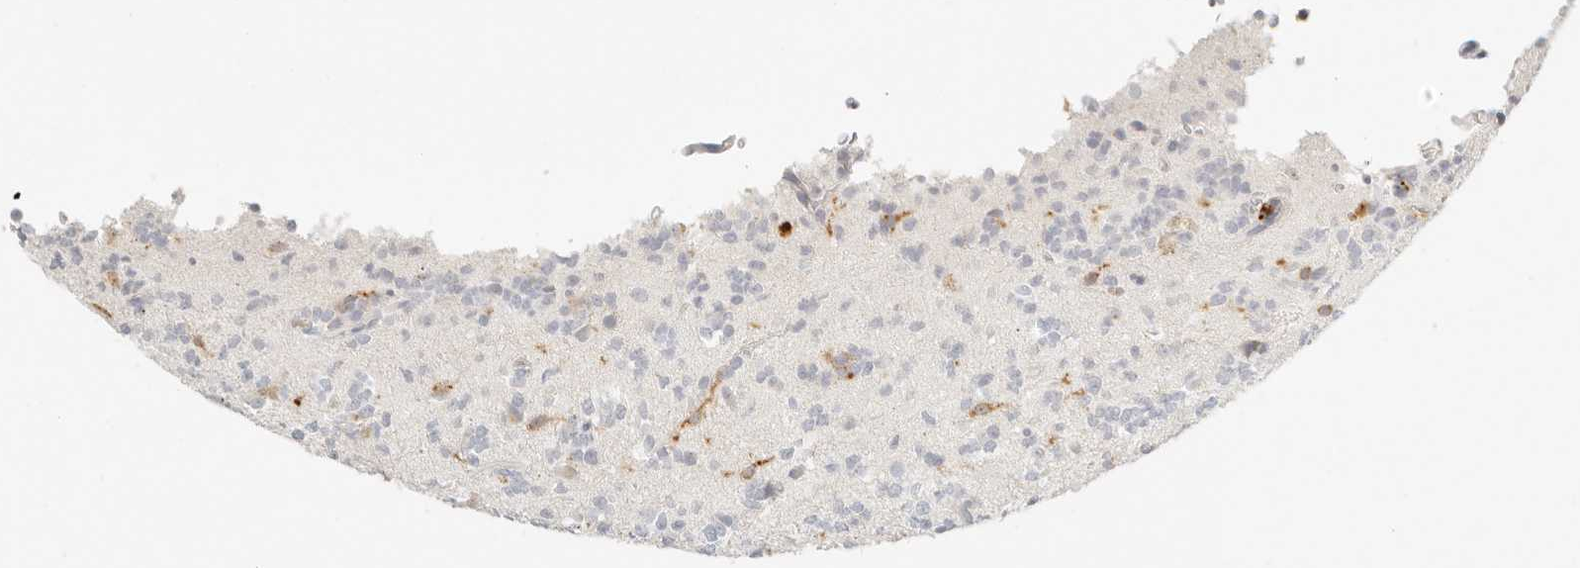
{"staining": {"intensity": "negative", "quantity": "none", "location": "none"}, "tissue": "glioma", "cell_type": "Tumor cells", "image_type": "cancer", "snomed": [{"axis": "morphology", "description": "Glioma, malignant, High grade"}, {"axis": "topography", "description": "Brain"}], "caption": "High power microscopy micrograph of an immunohistochemistry micrograph of high-grade glioma (malignant), revealing no significant expression in tumor cells.", "gene": "RNASET2", "patient": {"sex": "female", "age": 62}}